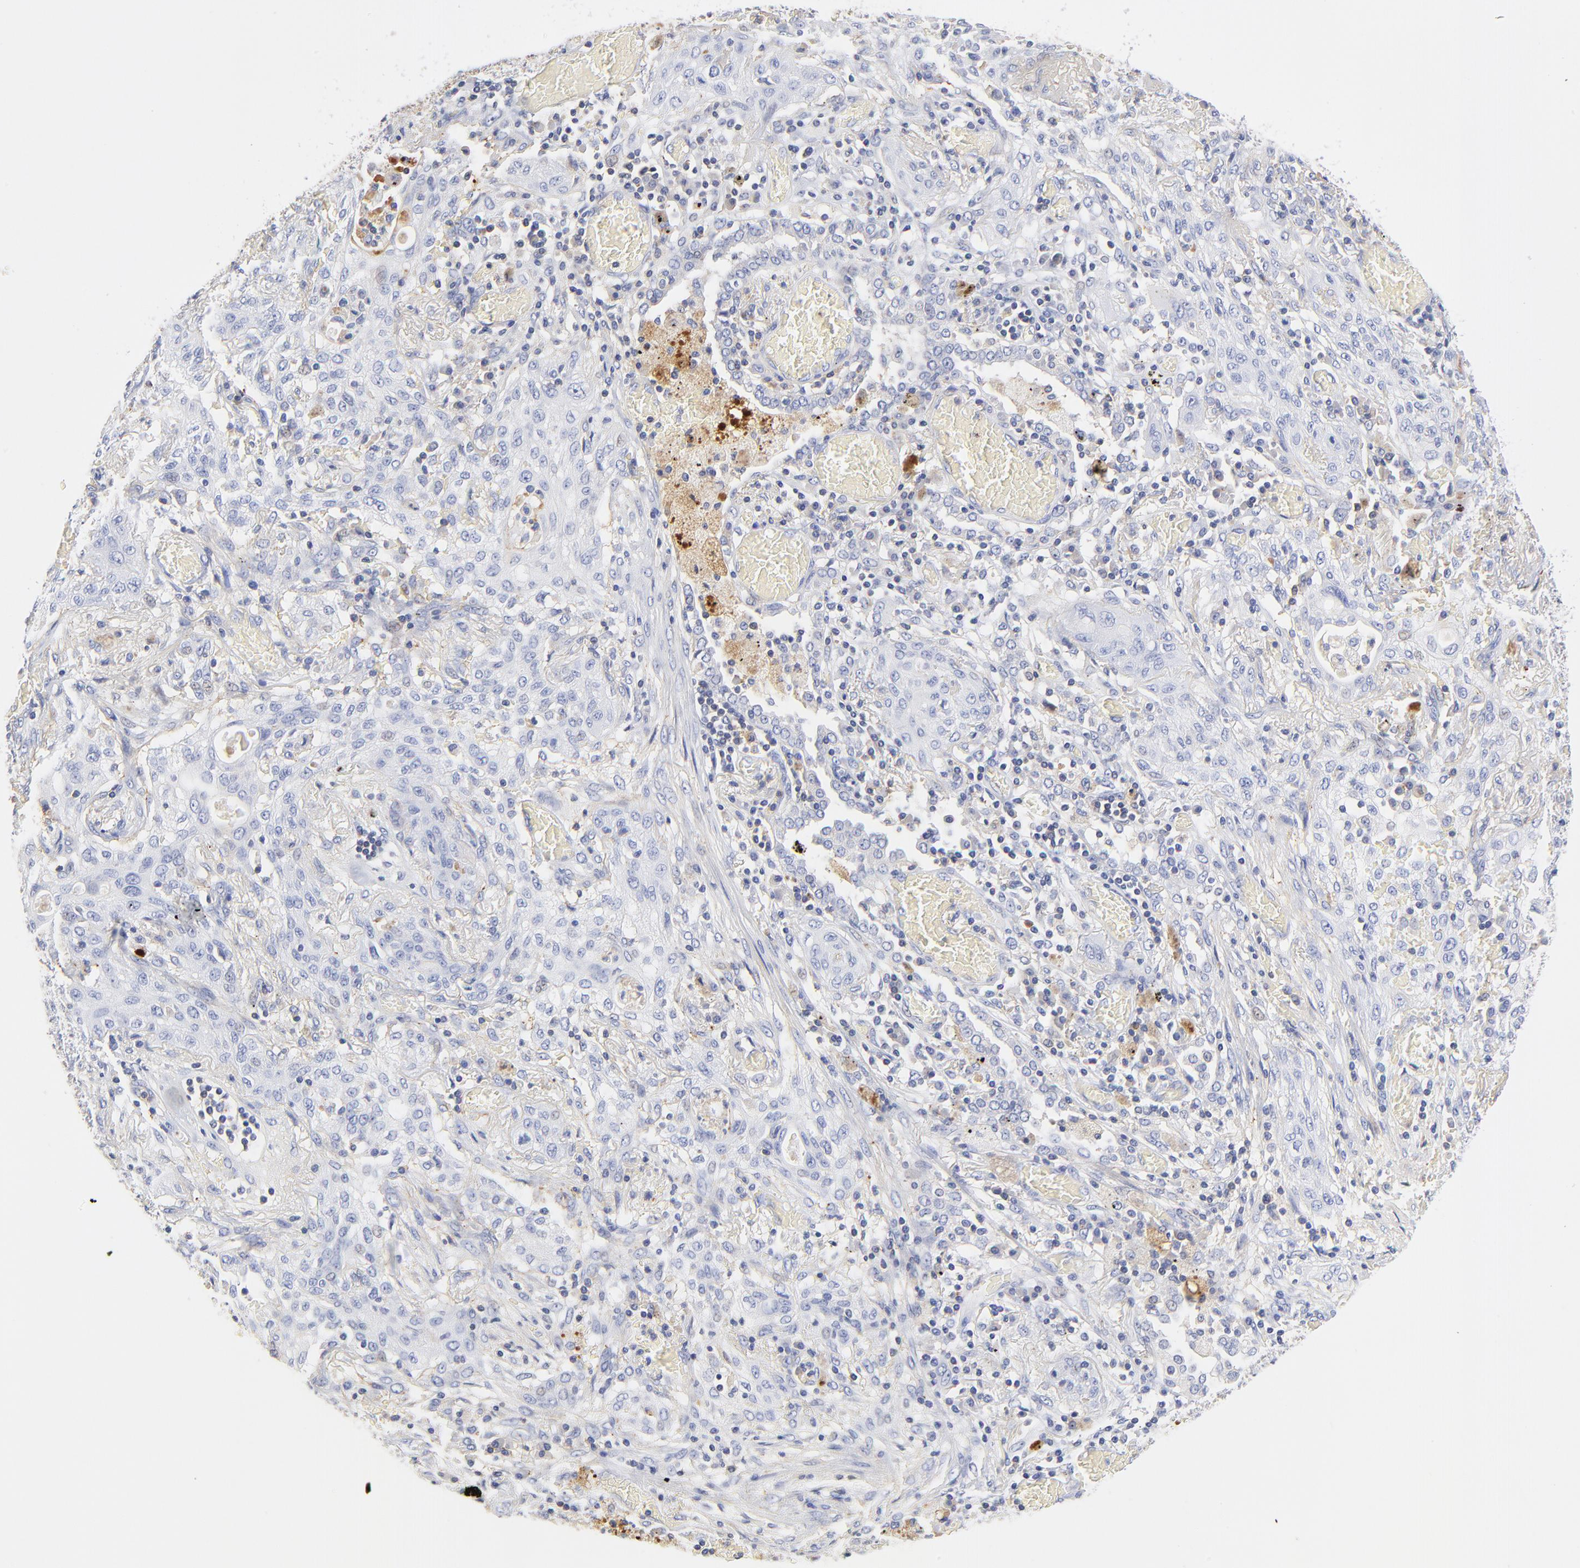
{"staining": {"intensity": "negative", "quantity": "none", "location": "none"}, "tissue": "lung cancer", "cell_type": "Tumor cells", "image_type": "cancer", "snomed": [{"axis": "morphology", "description": "Squamous cell carcinoma, NOS"}, {"axis": "topography", "description": "Lung"}], "caption": "The image exhibits no significant expression in tumor cells of lung cancer (squamous cell carcinoma).", "gene": "MDGA2", "patient": {"sex": "female", "age": 47}}